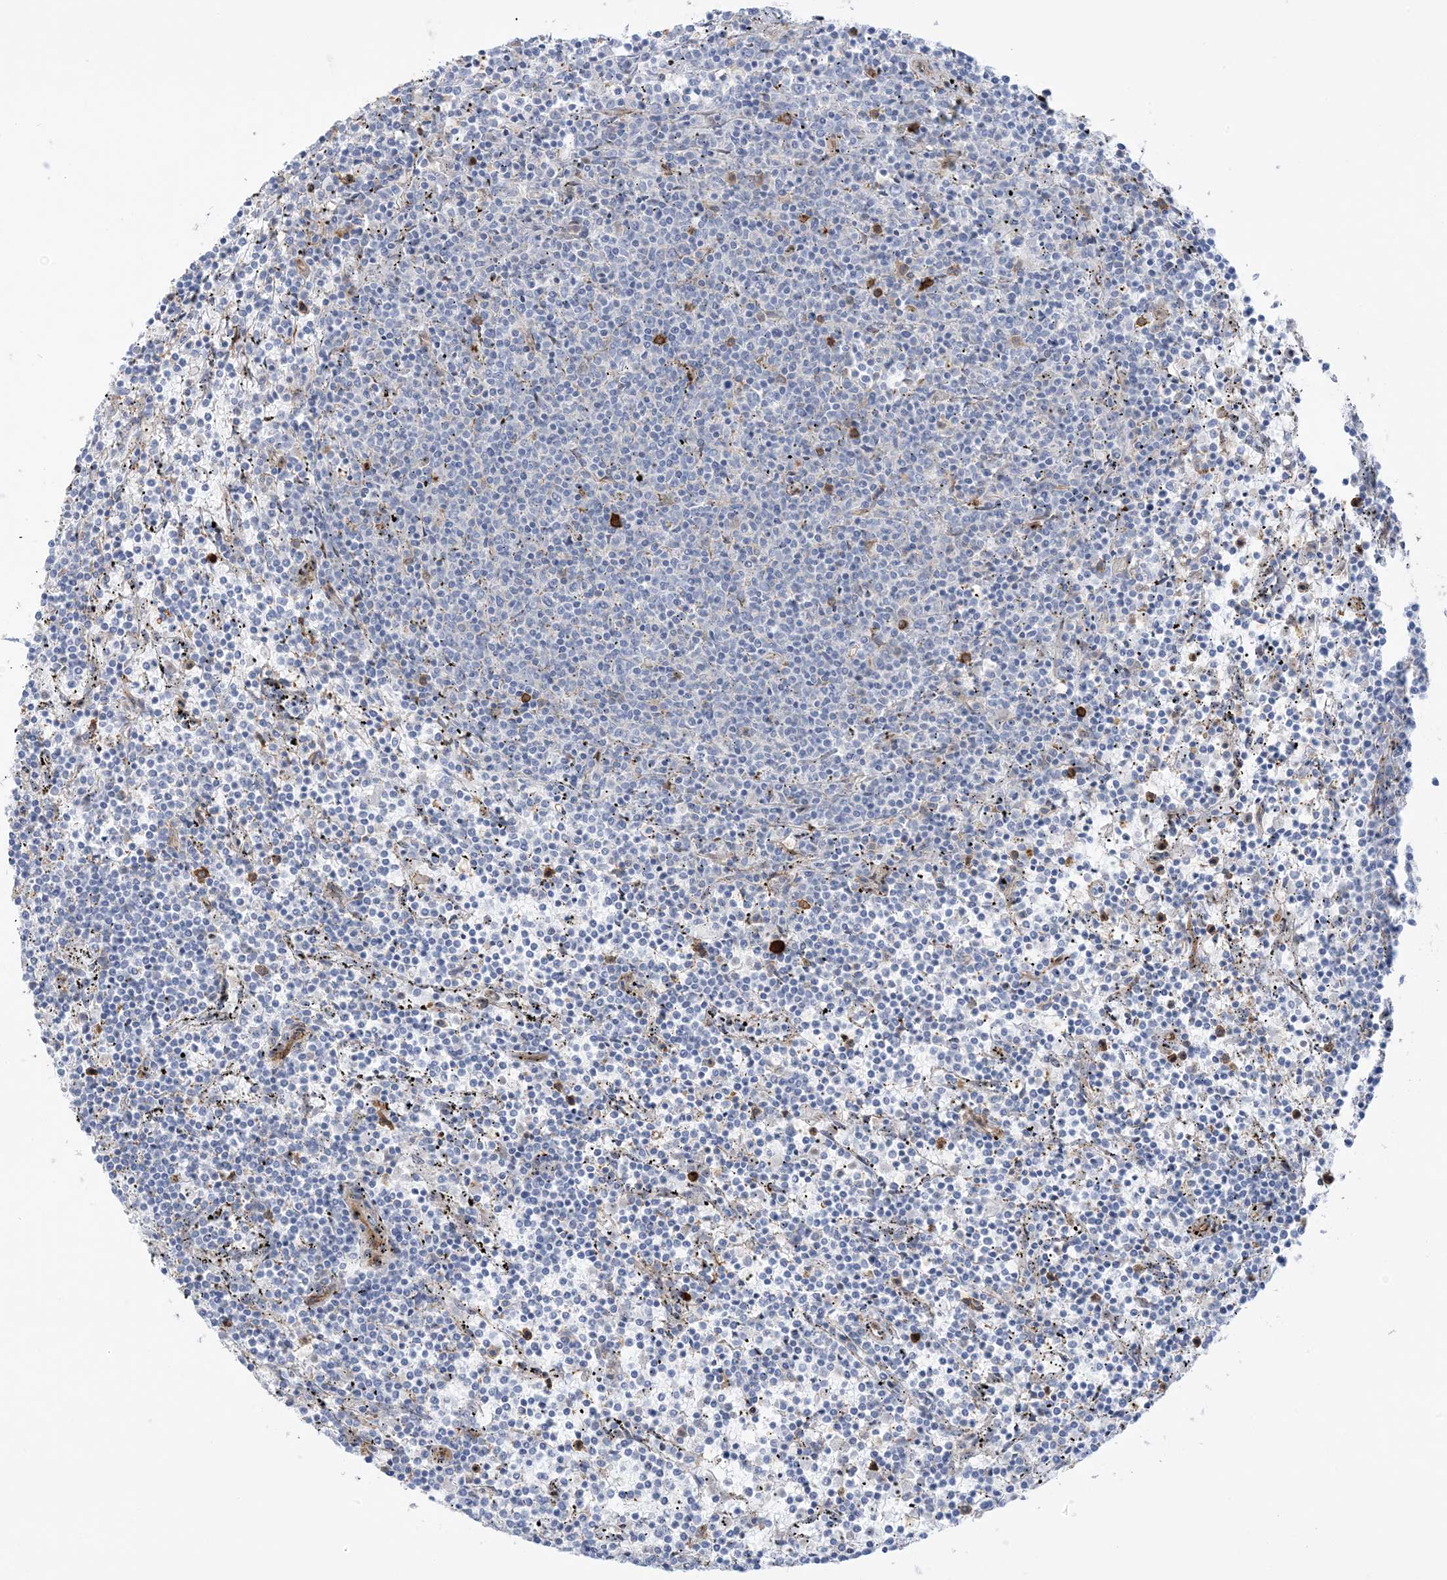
{"staining": {"intensity": "negative", "quantity": "none", "location": "none"}, "tissue": "lymphoma", "cell_type": "Tumor cells", "image_type": "cancer", "snomed": [{"axis": "morphology", "description": "Malignant lymphoma, non-Hodgkin's type, Low grade"}, {"axis": "topography", "description": "Spleen"}], "caption": "Human malignant lymphoma, non-Hodgkin's type (low-grade) stained for a protein using immunohistochemistry exhibits no expression in tumor cells.", "gene": "ICMT", "patient": {"sex": "female", "age": 50}}